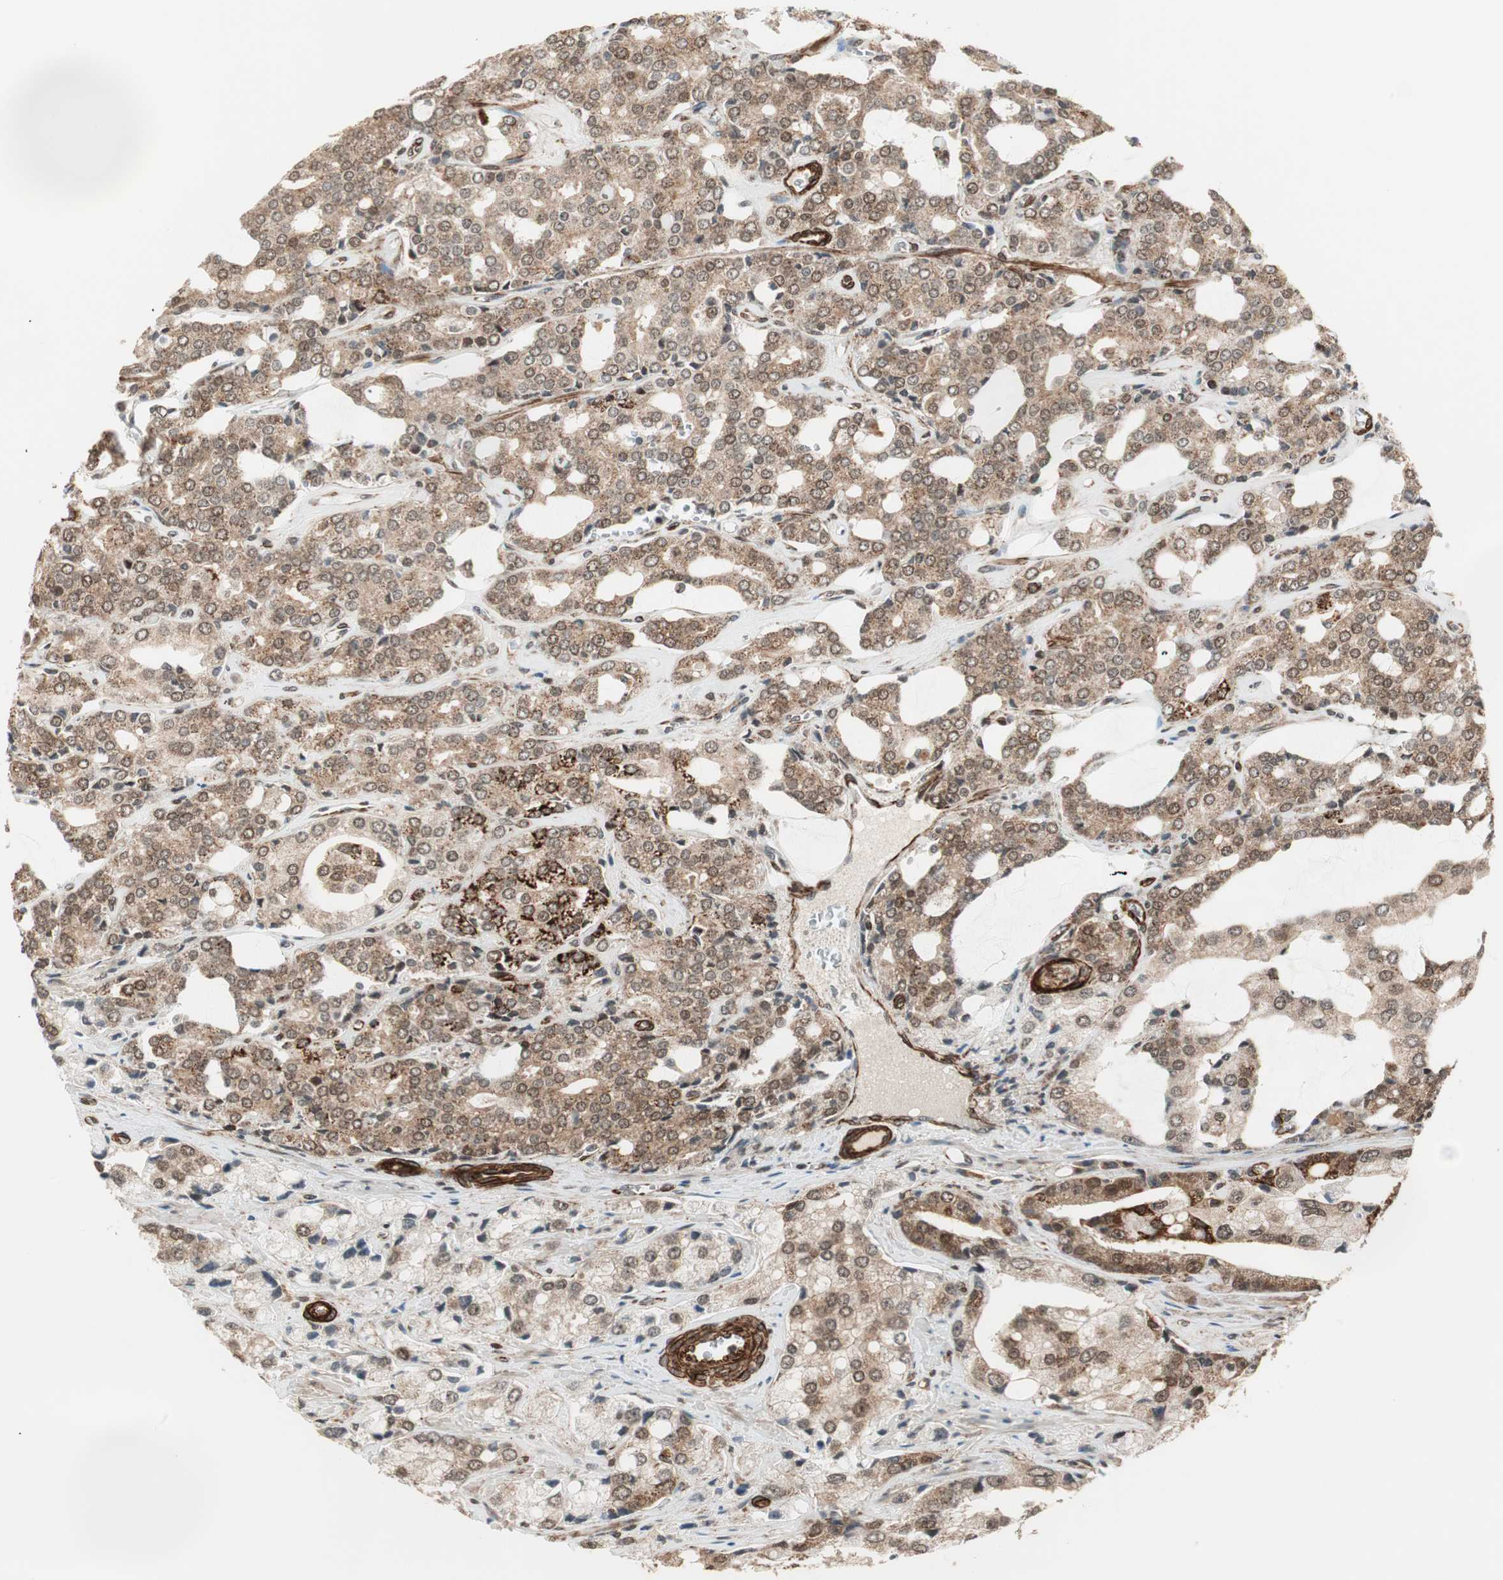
{"staining": {"intensity": "moderate", "quantity": ">75%", "location": "cytoplasmic/membranous"}, "tissue": "prostate cancer", "cell_type": "Tumor cells", "image_type": "cancer", "snomed": [{"axis": "morphology", "description": "Adenocarcinoma, High grade"}, {"axis": "topography", "description": "Prostate"}], "caption": "Approximately >75% of tumor cells in human prostate cancer (high-grade adenocarcinoma) reveal moderate cytoplasmic/membranous protein positivity as visualized by brown immunohistochemical staining.", "gene": "CDK19", "patient": {"sex": "male", "age": 67}}